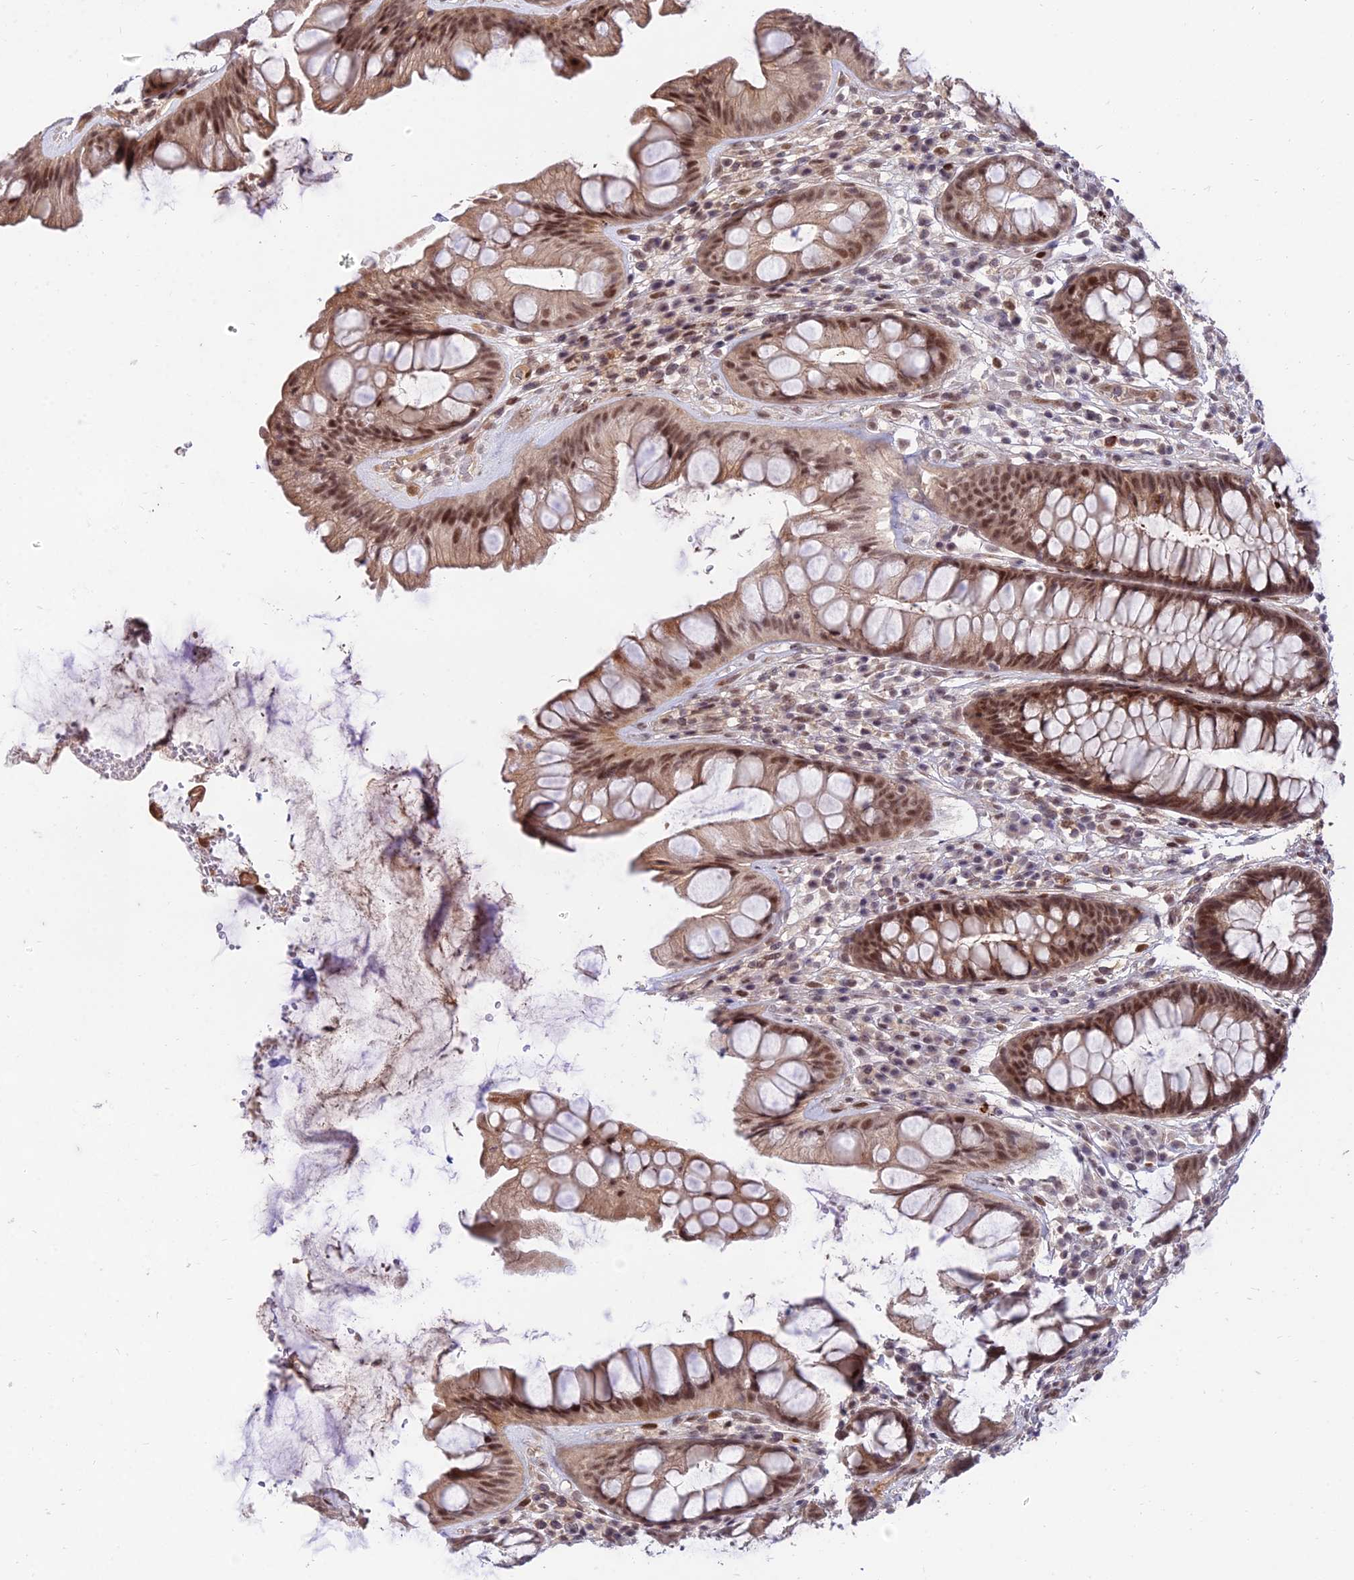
{"staining": {"intensity": "moderate", "quantity": ">75%", "location": "cytoplasmic/membranous,nuclear"}, "tissue": "rectum", "cell_type": "Glandular cells", "image_type": "normal", "snomed": [{"axis": "morphology", "description": "Normal tissue, NOS"}, {"axis": "topography", "description": "Rectum"}], "caption": "The micrograph exhibits staining of unremarkable rectum, revealing moderate cytoplasmic/membranous,nuclear protein positivity (brown color) within glandular cells. Immunohistochemistry (ihc) stains the protein of interest in brown and the nuclei are stained blue.", "gene": "ZNF85", "patient": {"sex": "male", "age": 74}}